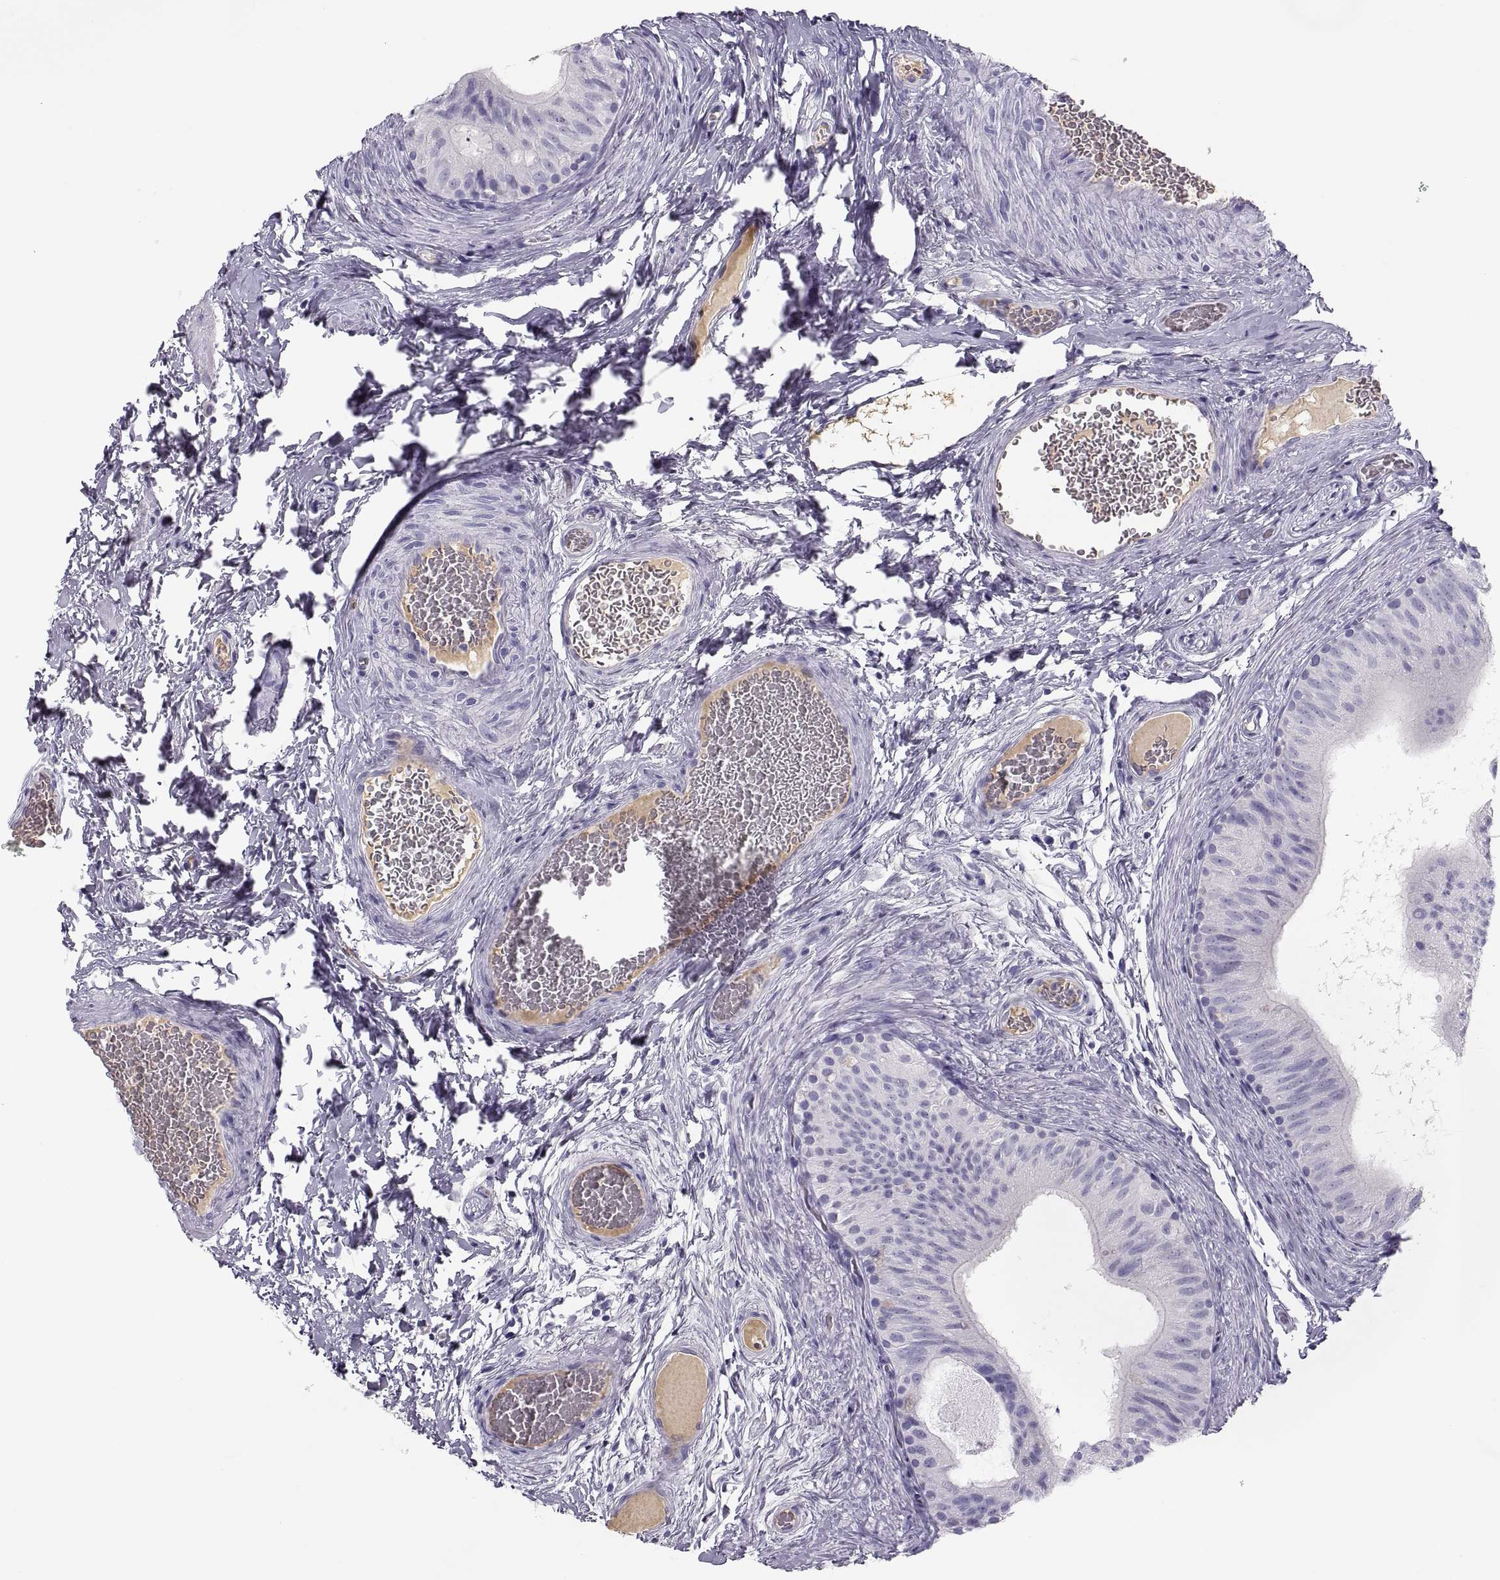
{"staining": {"intensity": "negative", "quantity": "none", "location": "none"}, "tissue": "epididymis", "cell_type": "Glandular cells", "image_type": "normal", "snomed": [{"axis": "morphology", "description": "Normal tissue, NOS"}, {"axis": "topography", "description": "Epididymis"}, {"axis": "topography", "description": "Vas deferens"}], "caption": "Protein analysis of benign epididymis exhibits no significant staining in glandular cells.", "gene": "MAGEB2", "patient": {"sex": "male", "age": 23}}